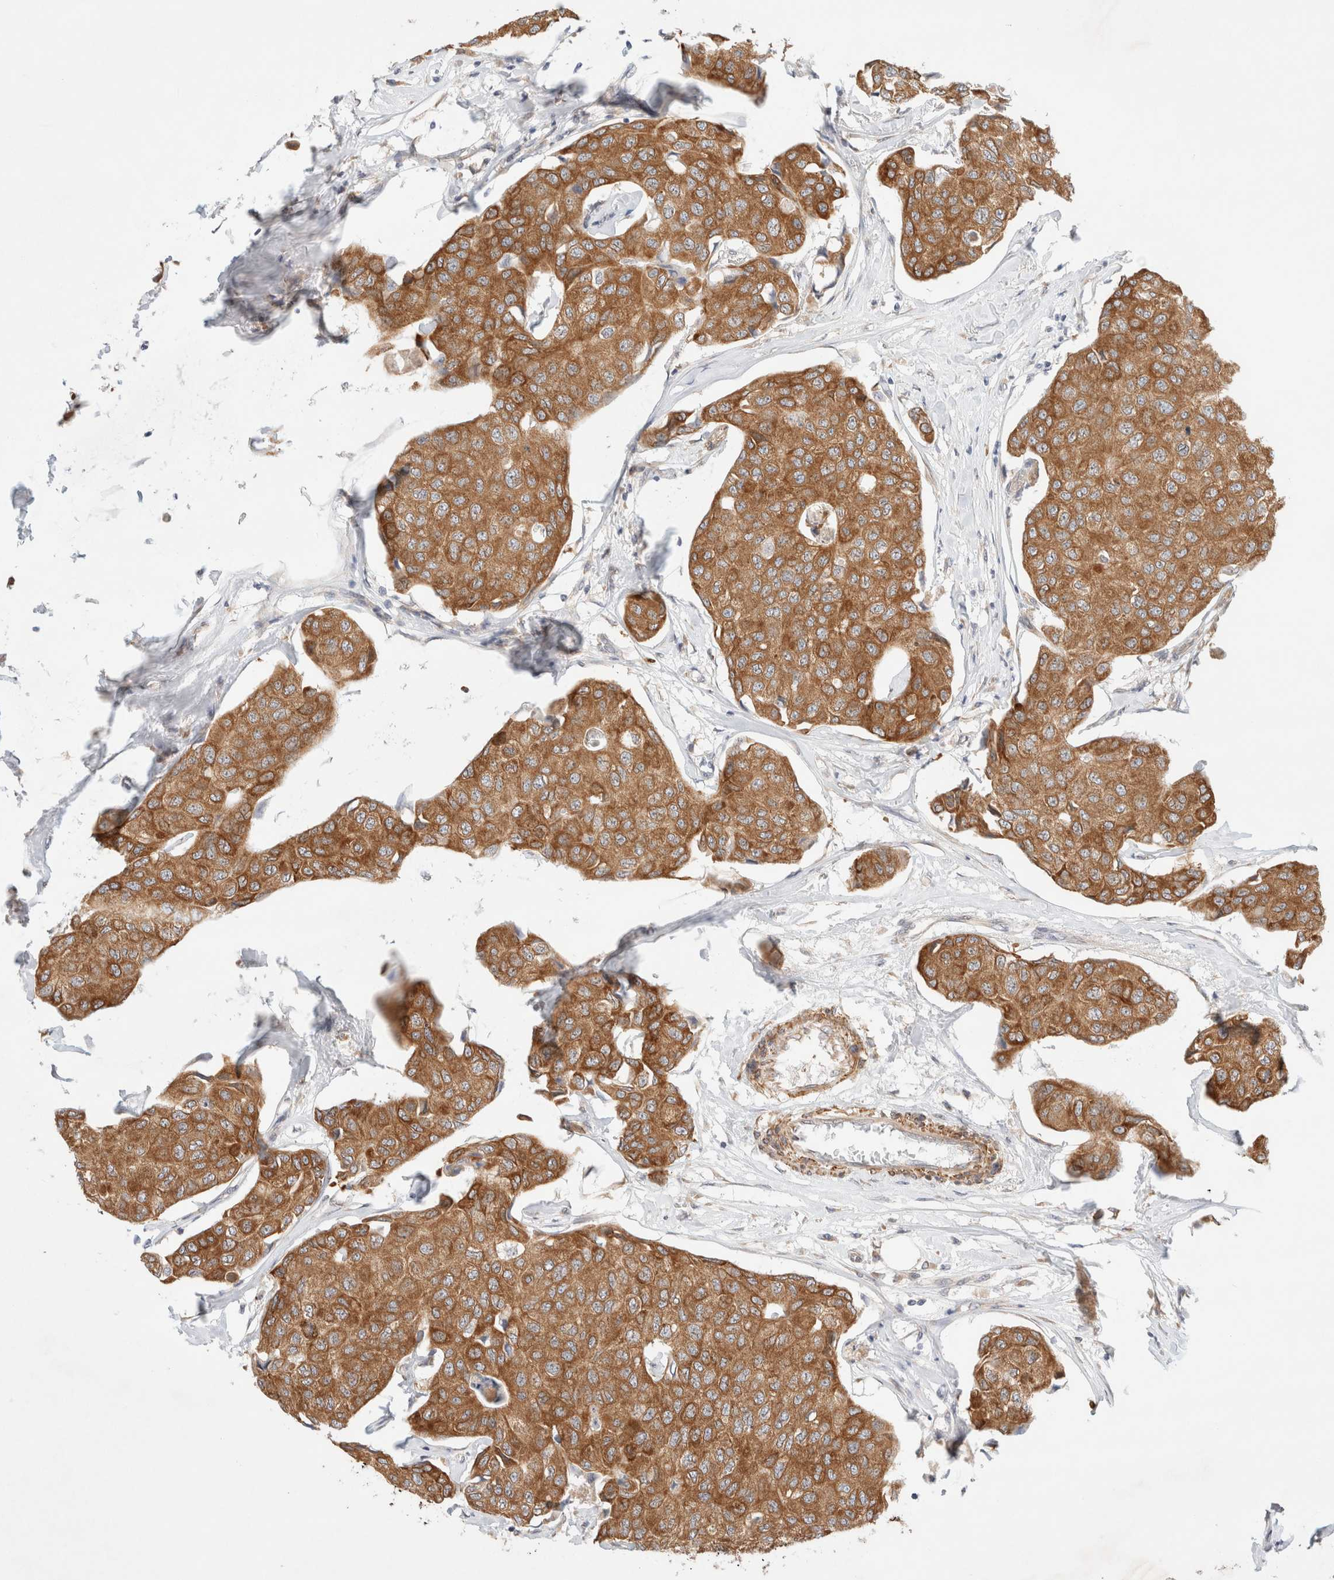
{"staining": {"intensity": "strong", "quantity": ">75%", "location": "cytoplasmic/membranous"}, "tissue": "breast cancer", "cell_type": "Tumor cells", "image_type": "cancer", "snomed": [{"axis": "morphology", "description": "Duct carcinoma"}, {"axis": "topography", "description": "Breast"}], "caption": "Breast invasive ductal carcinoma tissue displays strong cytoplasmic/membranous positivity in about >75% of tumor cells, visualized by immunohistochemistry.", "gene": "RRP15", "patient": {"sex": "female", "age": 80}}